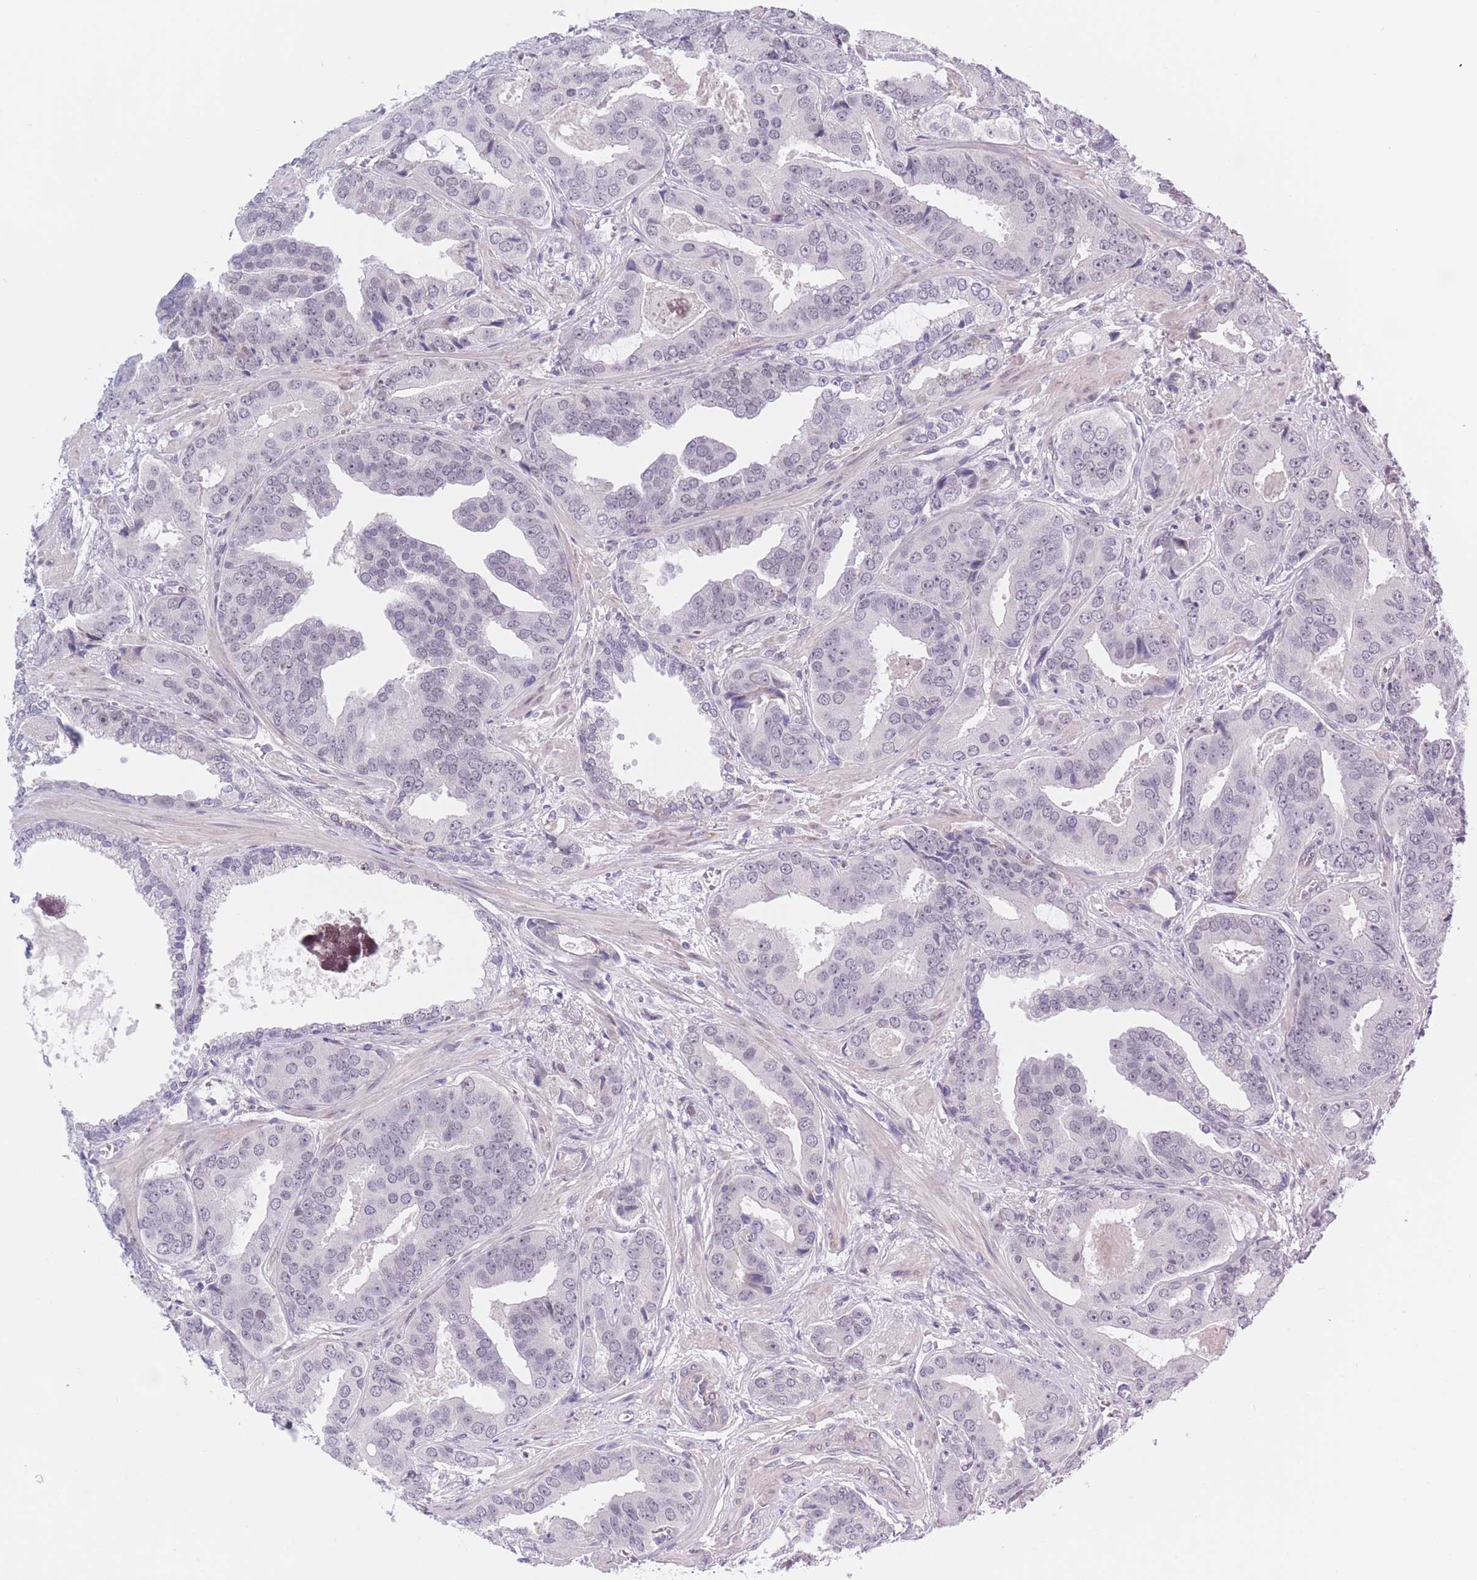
{"staining": {"intensity": "negative", "quantity": "none", "location": "none"}, "tissue": "prostate cancer", "cell_type": "Tumor cells", "image_type": "cancer", "snomed": [{"axis": "morphology", "description": "Adenocarcinoma, High grade"}, {"axis": "topography", "description": "Prostate"}], "caption": "Prostate cancer (adenocarcinoma (high-grade)) stained for a protein using IHC reveals no positivity tumor cells.", "gene": "PODXL", "patient": {"sex": "male", "age": 71}}